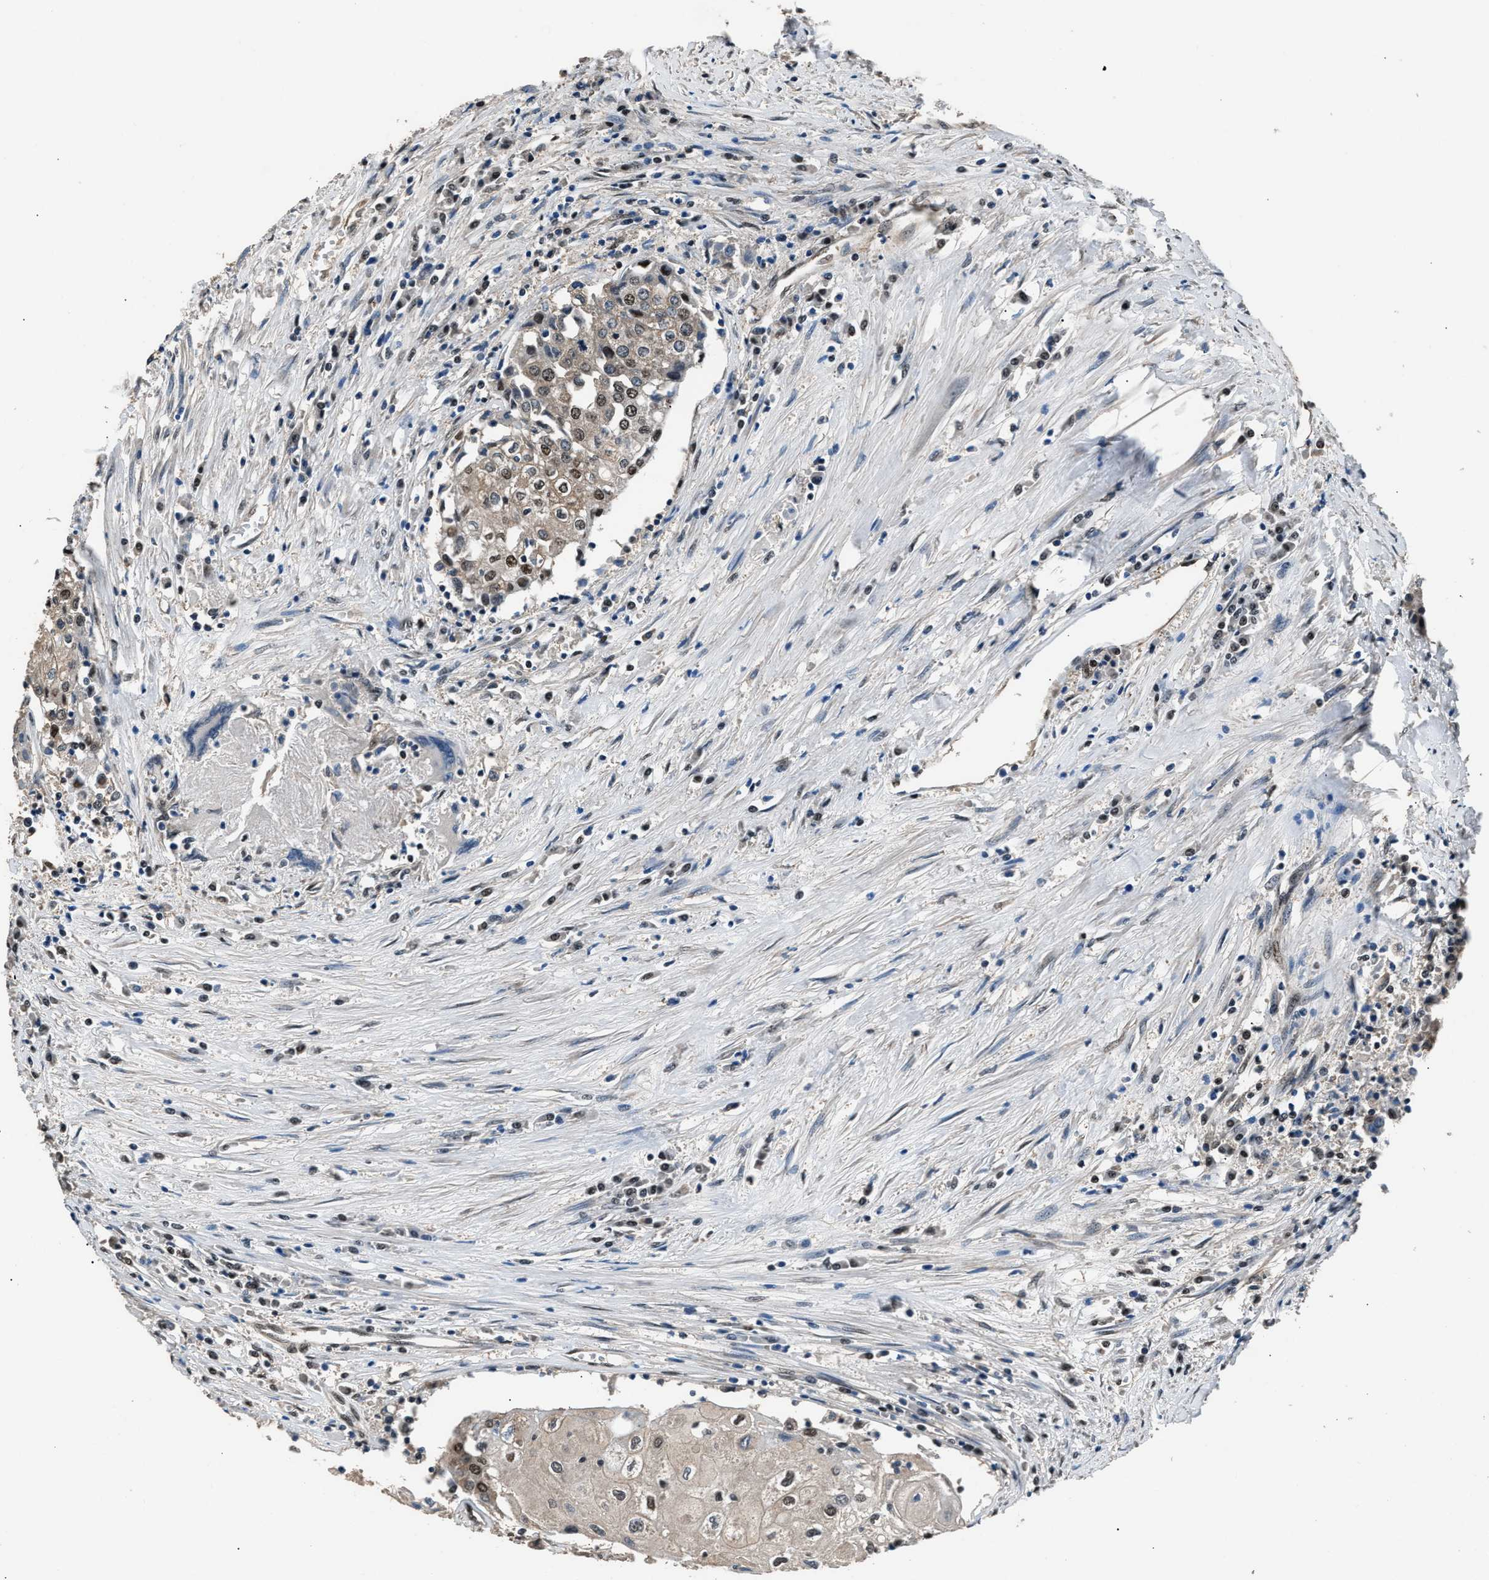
{"staining": {"intensity": "moderate", "quantity": "25%-75%", "location": "cytoplasmic/membranous,nuclear"}, "tissue": "urothelial cancer", "cell_type": "Tumor cells", "image_type": "cancer", "snomed": [{"axis": "morphology", "description": "Urothelial carcinoma, High grade"}, {"axis": "topography", "description": "Urinary bladder"}], "caption": "Urothelial cancer stained for a protein (brown) displays moderate cytoplasmic/membranous and nuclear positive expression in approximately 25%-75% of tumor cells.", "gene": "DFFA", "patient": {"sex": "female", "age": 85}}